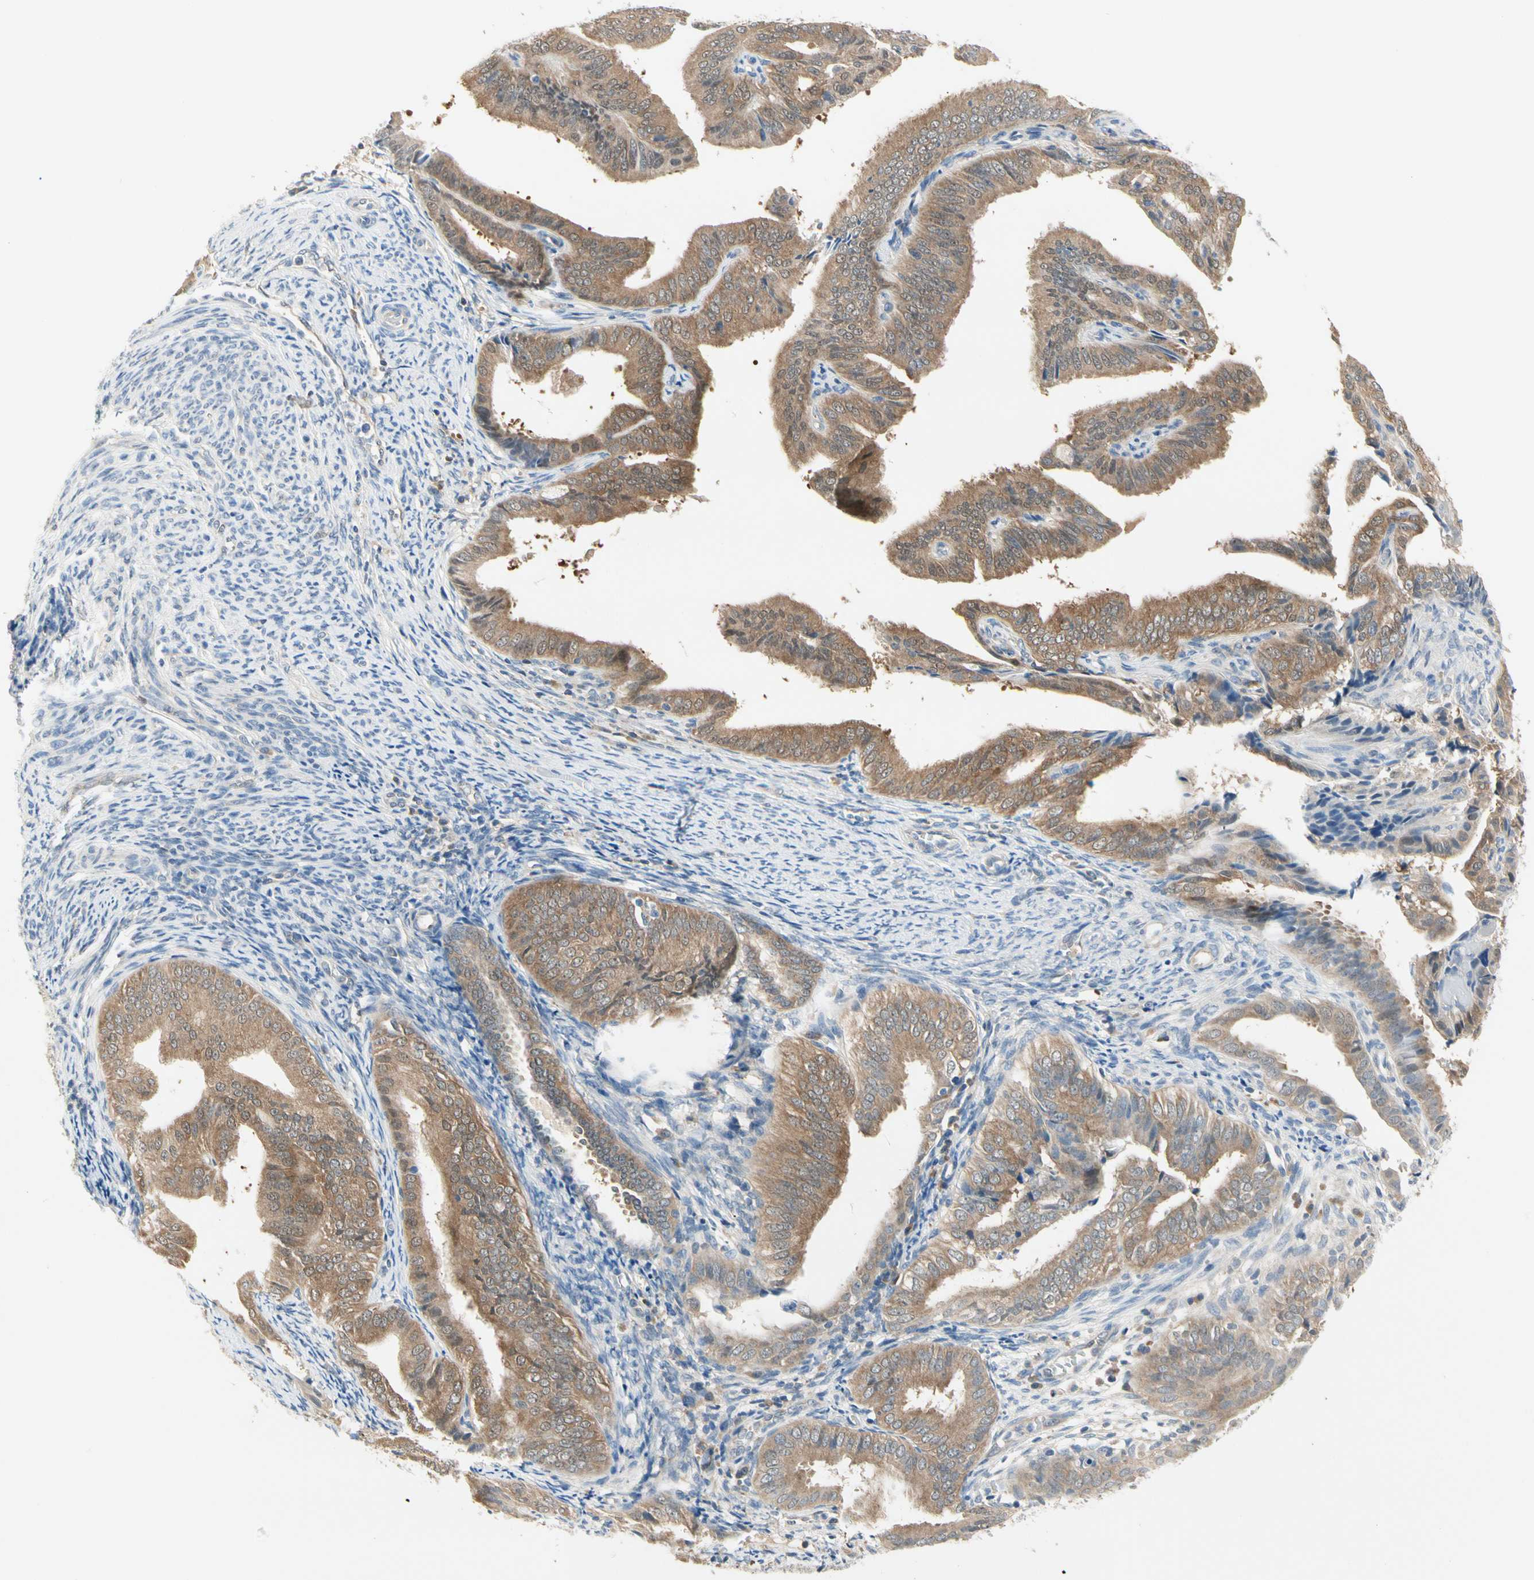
{"staining": {"intensity": "strong", "quantity": ">75%", "location": "cytoplasmic/membranous"}, "tissue": "endometrial cancer", "cell_type": "Tumor cells", "image_type": "cancer", "snomed": [{"axis": "morphology", "description": "Adenocarcinoma, NOS"}, {"axis": "topography", "description": "Endometrium"}], "caption": "IHC photomicrograph of neoplastic tissue: adenocarcinoma (endometrial) stained using immunohistochemistry (IHC) shows high levels of strong protein expression localized specifically in the cytoplasmic/membranous of tumor cells, appearing as a cytoplasmic/membranous brown color.", "gene": "MPI", "patient": {"sex": "female", "age": 58}}